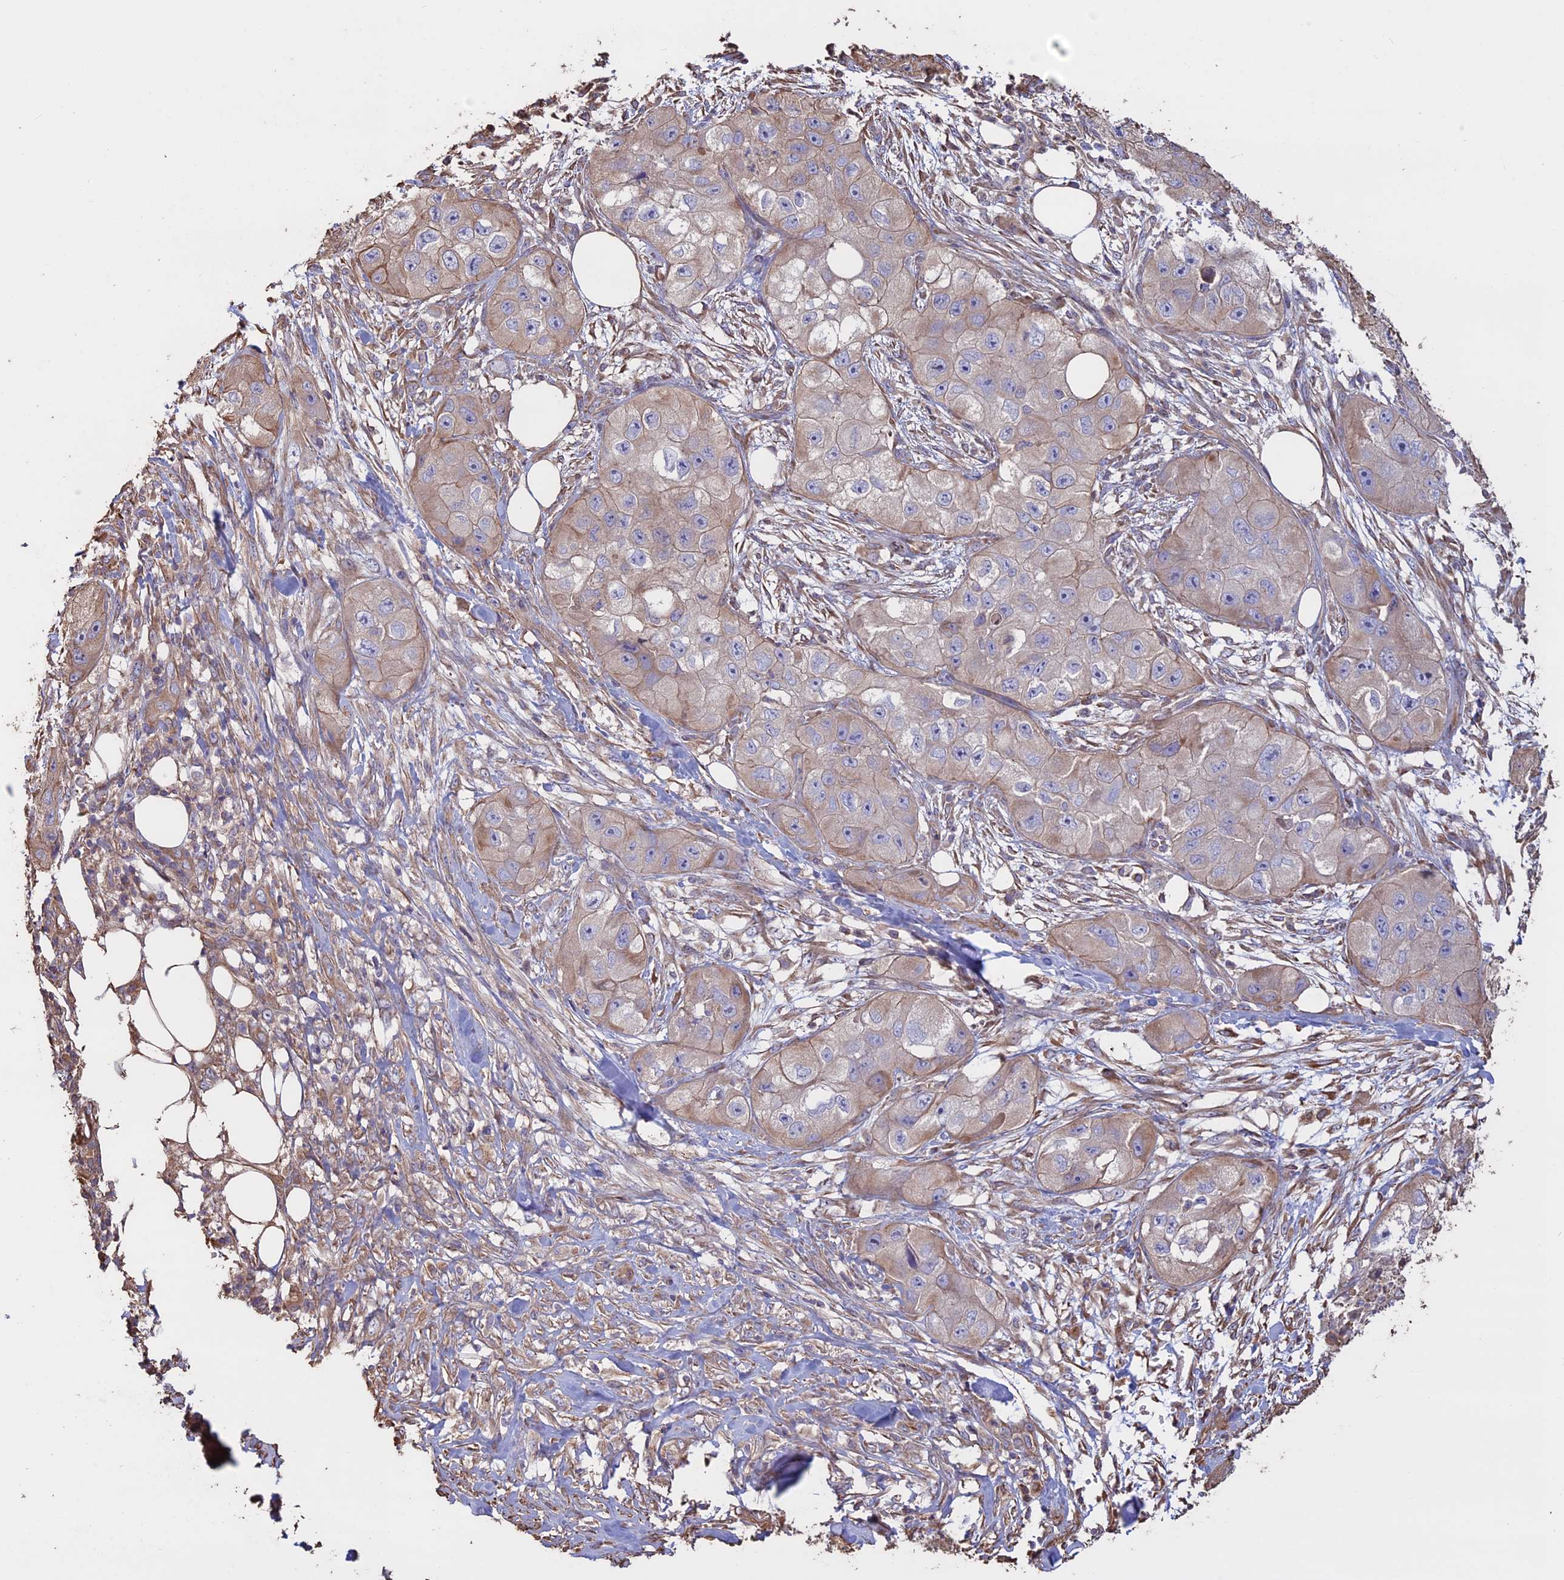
{"staining": {"intensity": "weak", "quantity": "25%-75%", "location": "cytoplasmic/membranous"}, "tissue": "skin cancer", "cell_type": "Tumor cells", "image_type": "cancer", "snomed": [{"axis": "morphology", "description": "Squamous cell carcinoma, NOS"}, {"axis": "topography", "description": "Skin"}, {"axis": "topography", "description": "Subcutis"}], "caption": "Human squamous cell carcinoma (skin) stained for a protein (brown) reveals weak cytoplasmic/membranous positive staining in approximately 25%-75% of tumor cells.", "gene": "CCDC148", "patient": {"sex": "male", "age": 73}}